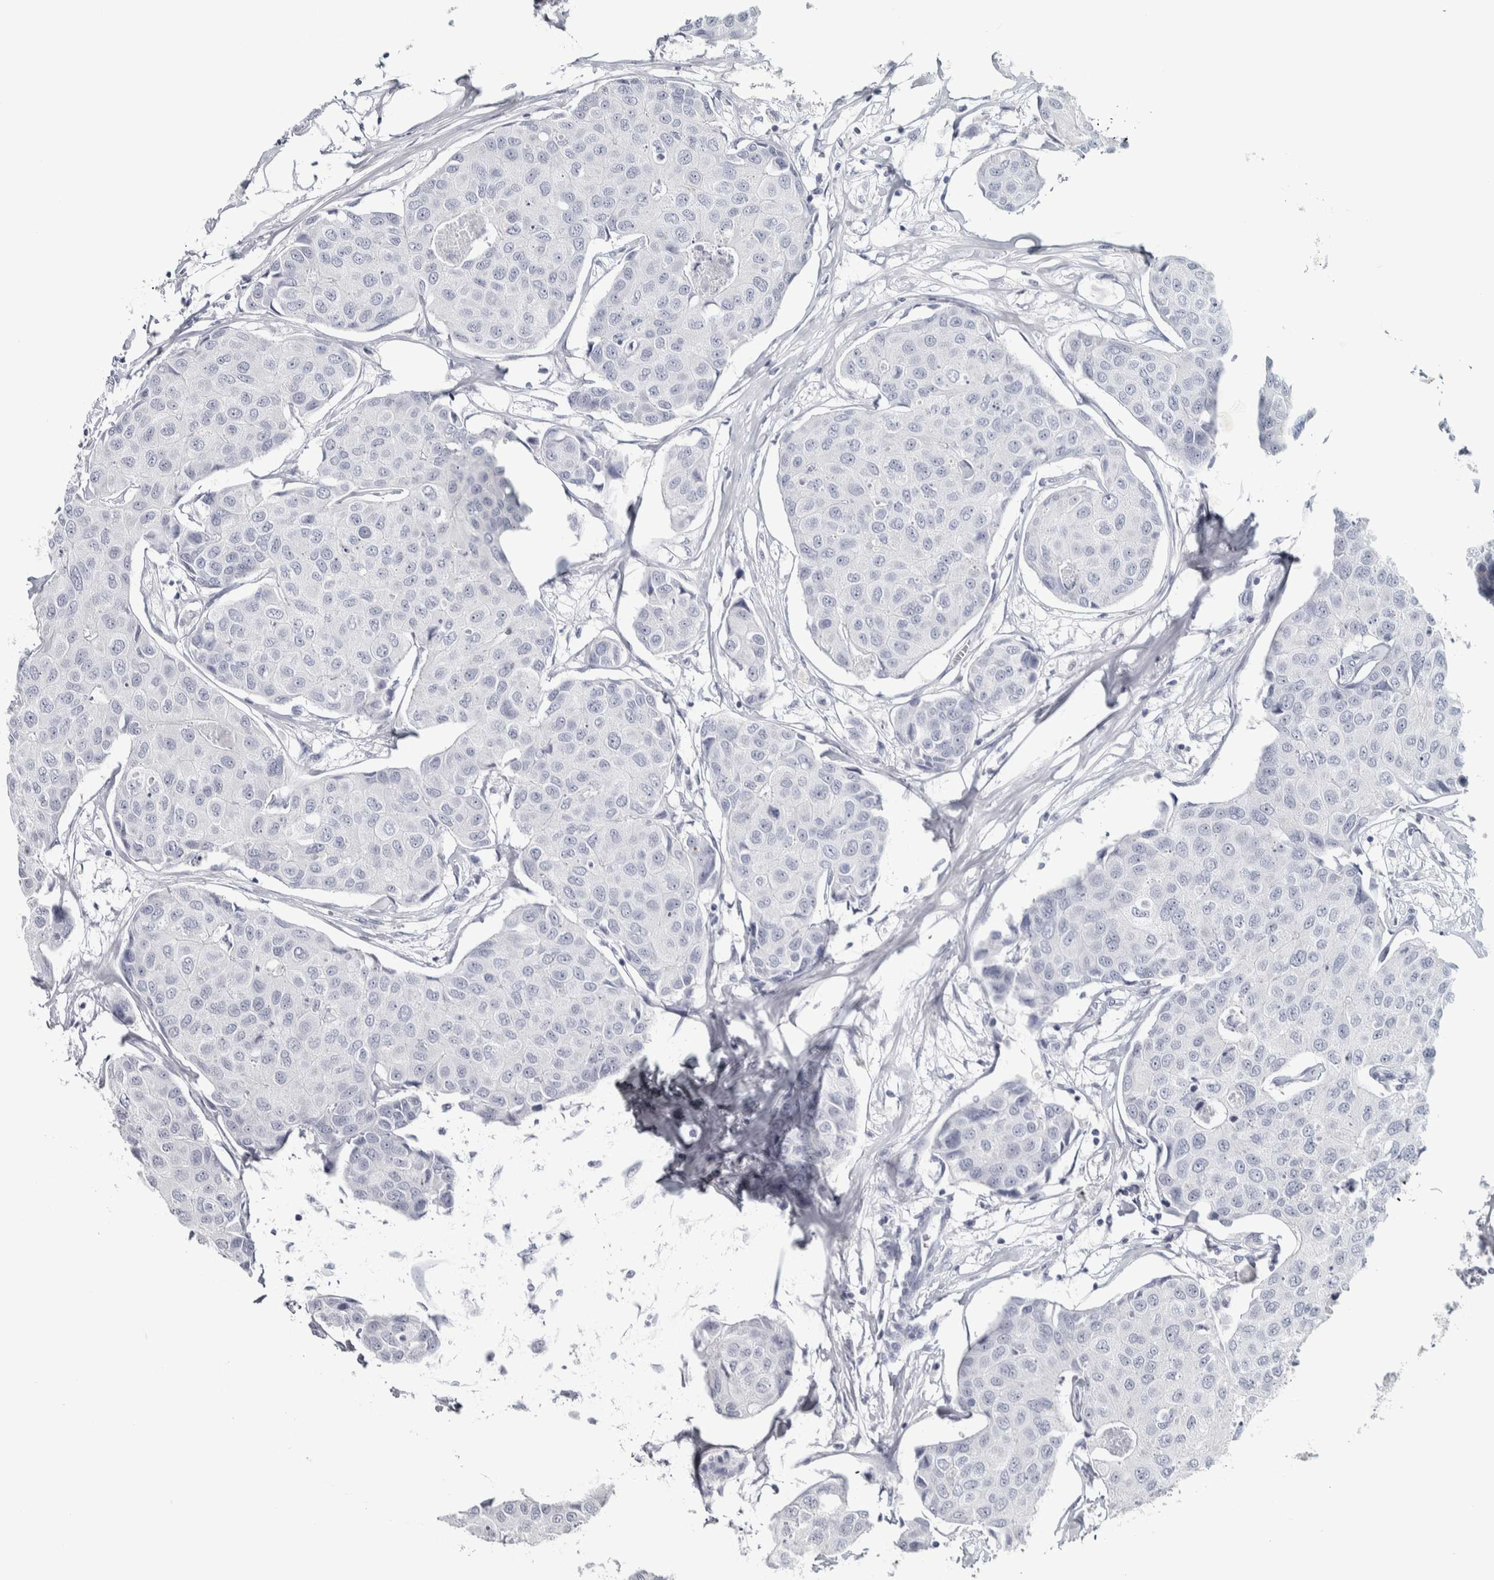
{"staining": {"intensity": "negative", "quantity": "none", "location": "none"}, "tissue": "breast cancer", "cell_type": "Tumor cells", "image_type": "cancer", "snomed": [{"axis": "morphology", "description": "Duct carcinoma"}, {"axis": "topography", "description": "Breast"}], "caption": "Image shows no significant protein positivity in tumor cells of breast cancer.", "gene": "NECAB1", "patient": {"sex": "female", "age": 80}}